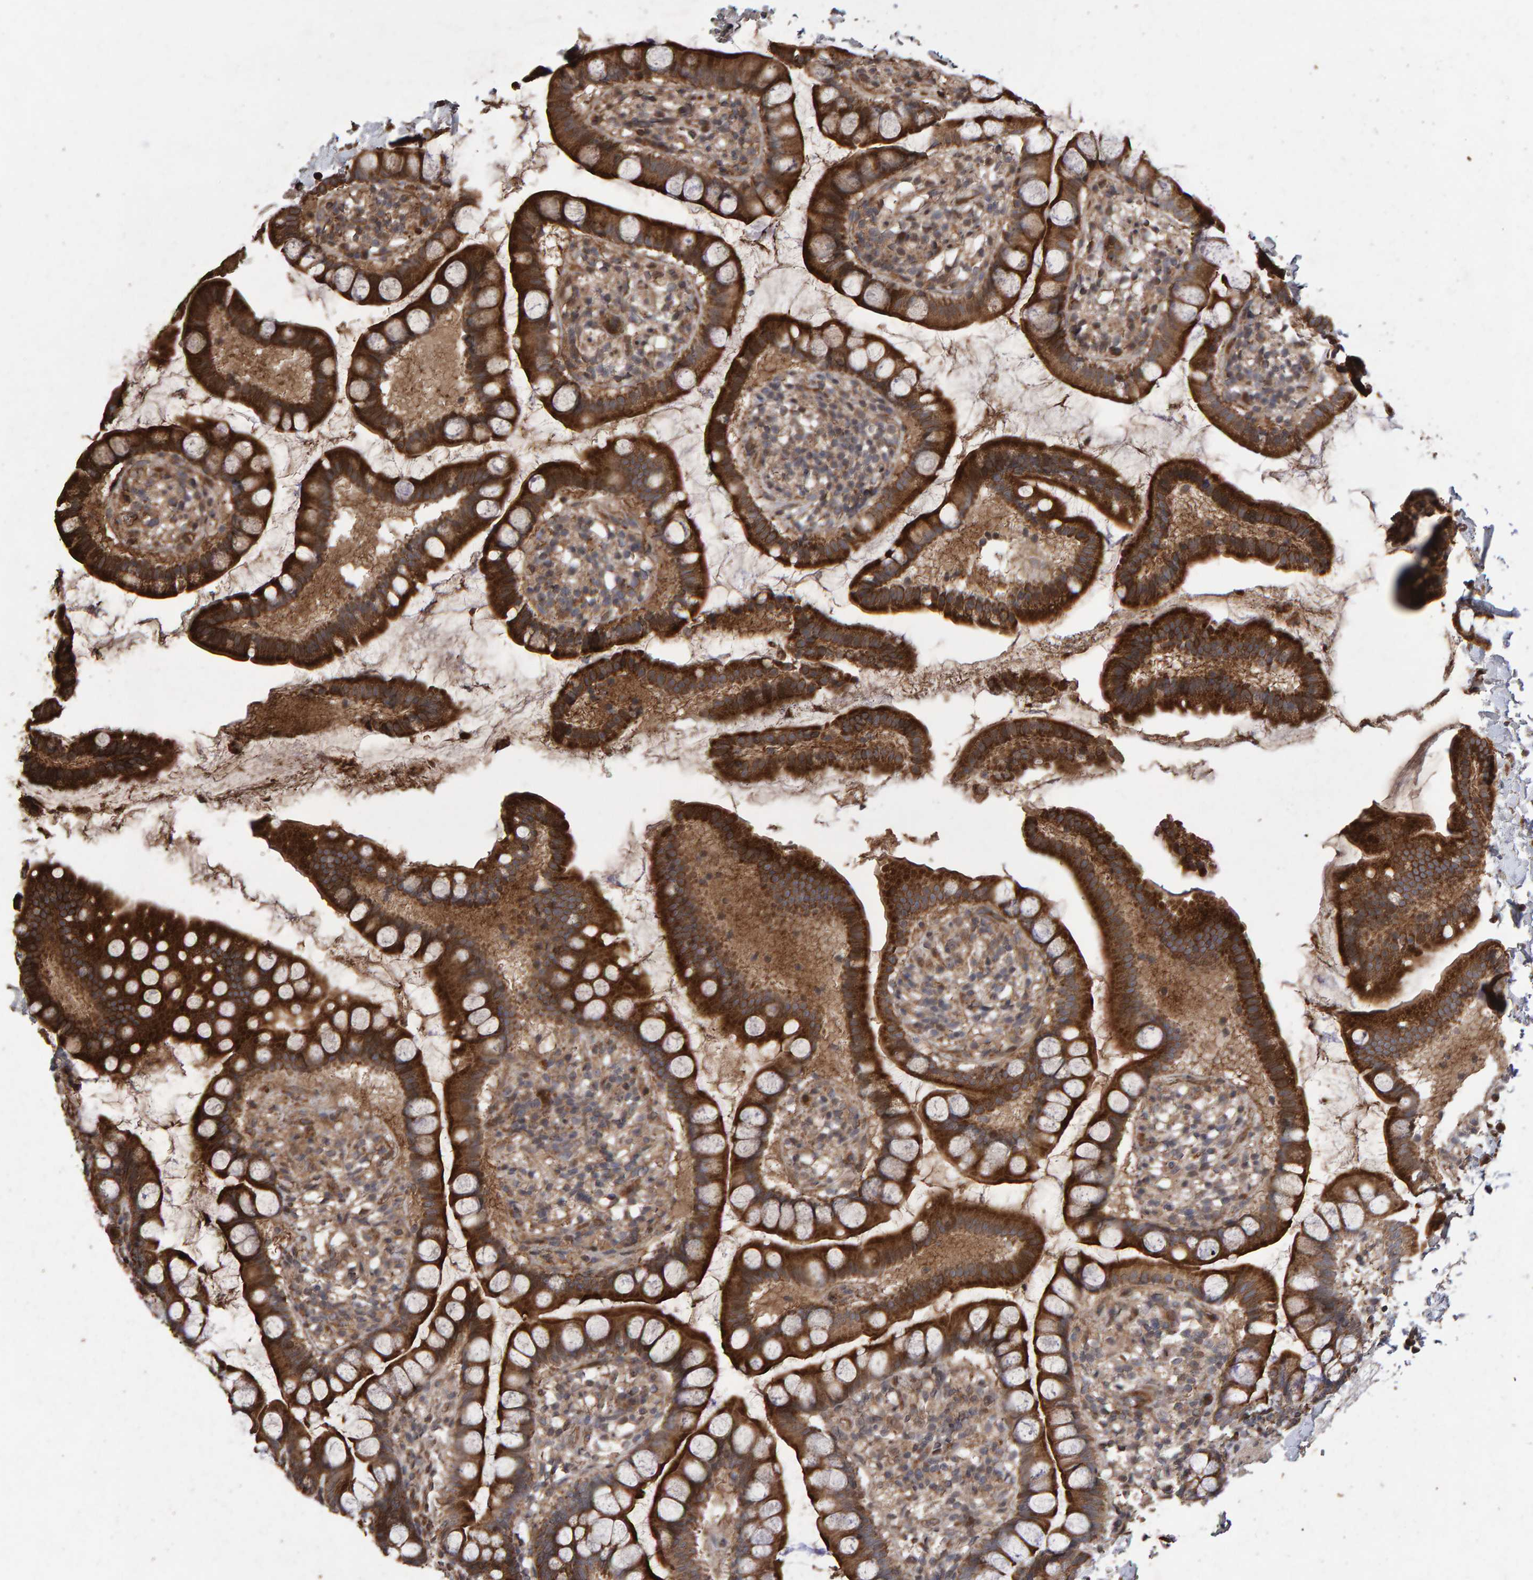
{"staining": {"intensity": "strong", "quantity": ">75%", "location": "cytoplasmic/membranous"}, "tissue": "small intestine", "cell_type": "Glandular cells", "image_type": "normal", "snomed": [{"axis": "morphology", "description": "Normal tissue, NOS"}, {"axis": "topography", "description": "Small intestine"}], "caption": "Small intestine was stained to show a protein in brown. There is high levels of strong cytoplasmic/membranous staining in approximately >75% of glandular cells.", "gene": "OSBP2", "patient": {"sex": "female", "age": 84}}